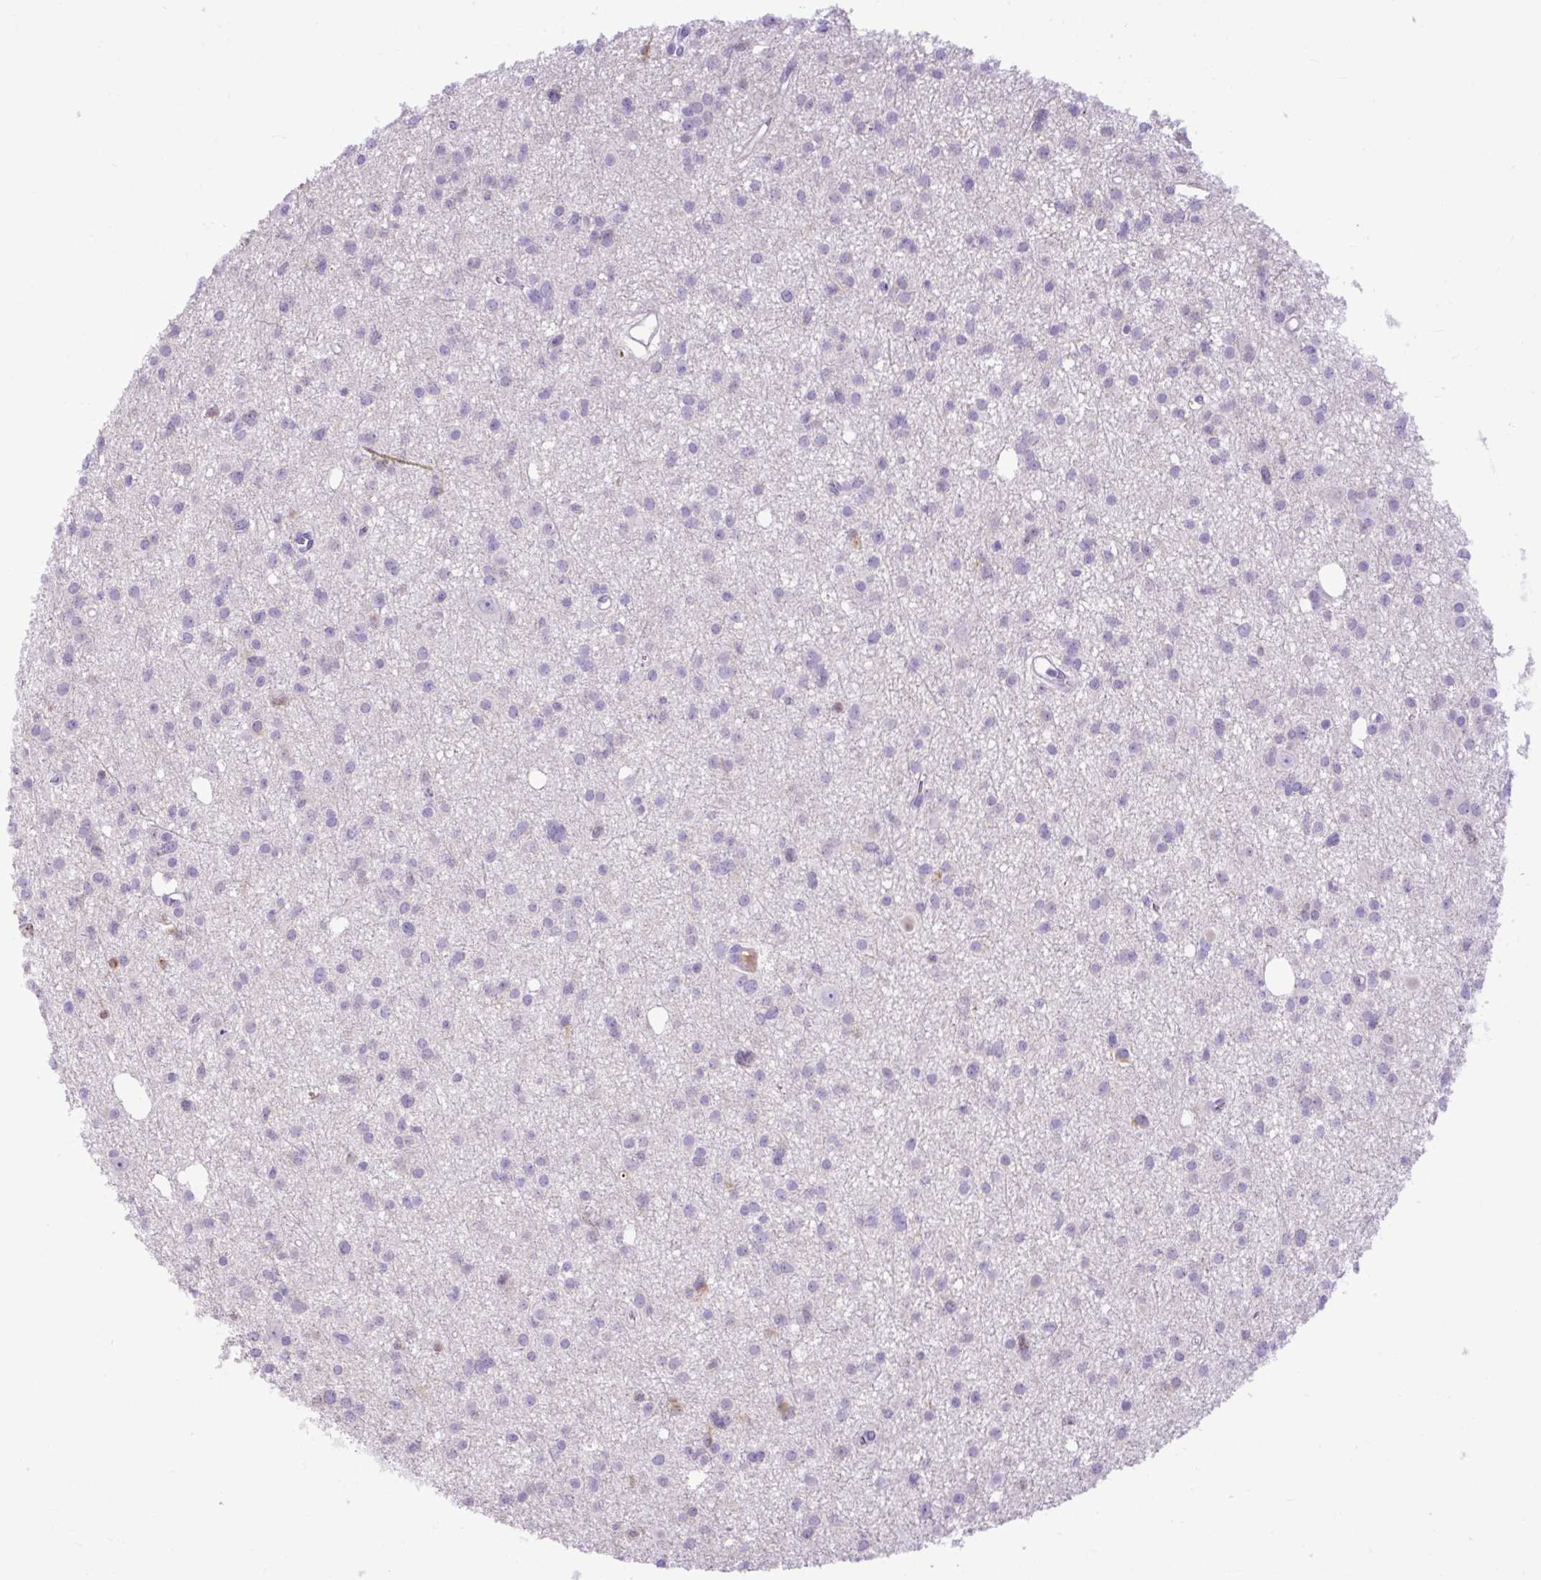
{"staining": {"intensity": "negative", "quantity": "none", "location": "none"}, "tissue": "glioma", "cell_type": "Tumor cells", "image_type": "cancer", "snomed": [{"axis": "morphology", "description": "Glioma, malignant, High grade"}, {"axis": "topography", "description": "Brain"}], "caption": "Human glioma stained for a protein using immunohistochemistry (IHC) reveals no staining in tumor cells.", "gene": "SPTBN5", "patient": {"sex": "male", "age": 23}}